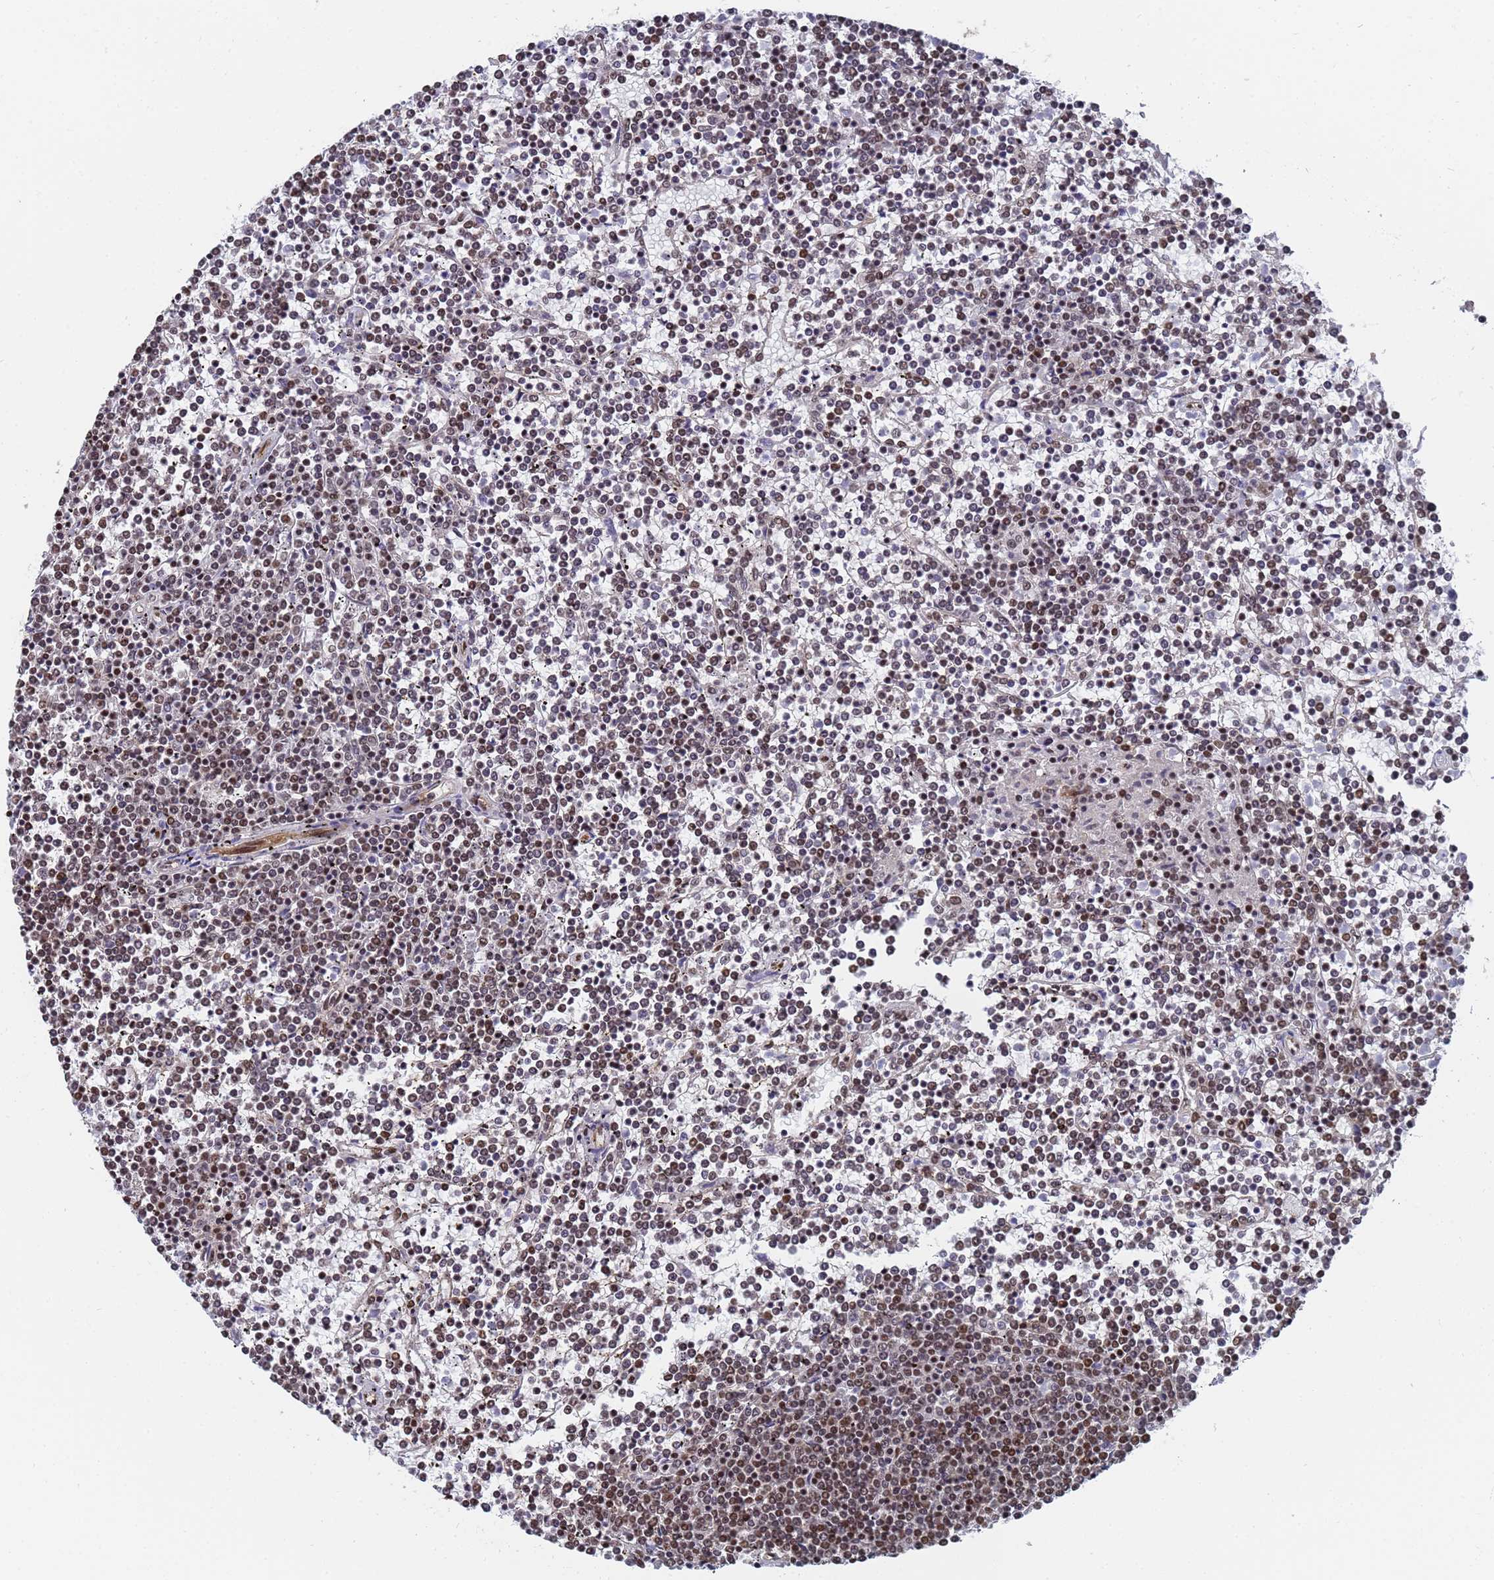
{"staining": {"intensity": "moderate", "quantity": ">75%", "location": "nuclear"}, "tissue": "lymphoma", "cell_type": "Tumor cells", "image_type": "cancer", "snomed": [{"axis": "morphology", "description": "Malignant lymphoma, non-Hodgkin's type, Low grade"}, {"axis": "topography", "description": "Spleen"}], "caption": "Immunohistochemistry (DAB) staining of human low-grade malignant lymphoma, non-Hodgkin's type displays moderate nuclear protein expression in approximately >75% of tumor cells.", "gene": "RAVER2", "patient": {"sex": "female", "age": 19}}